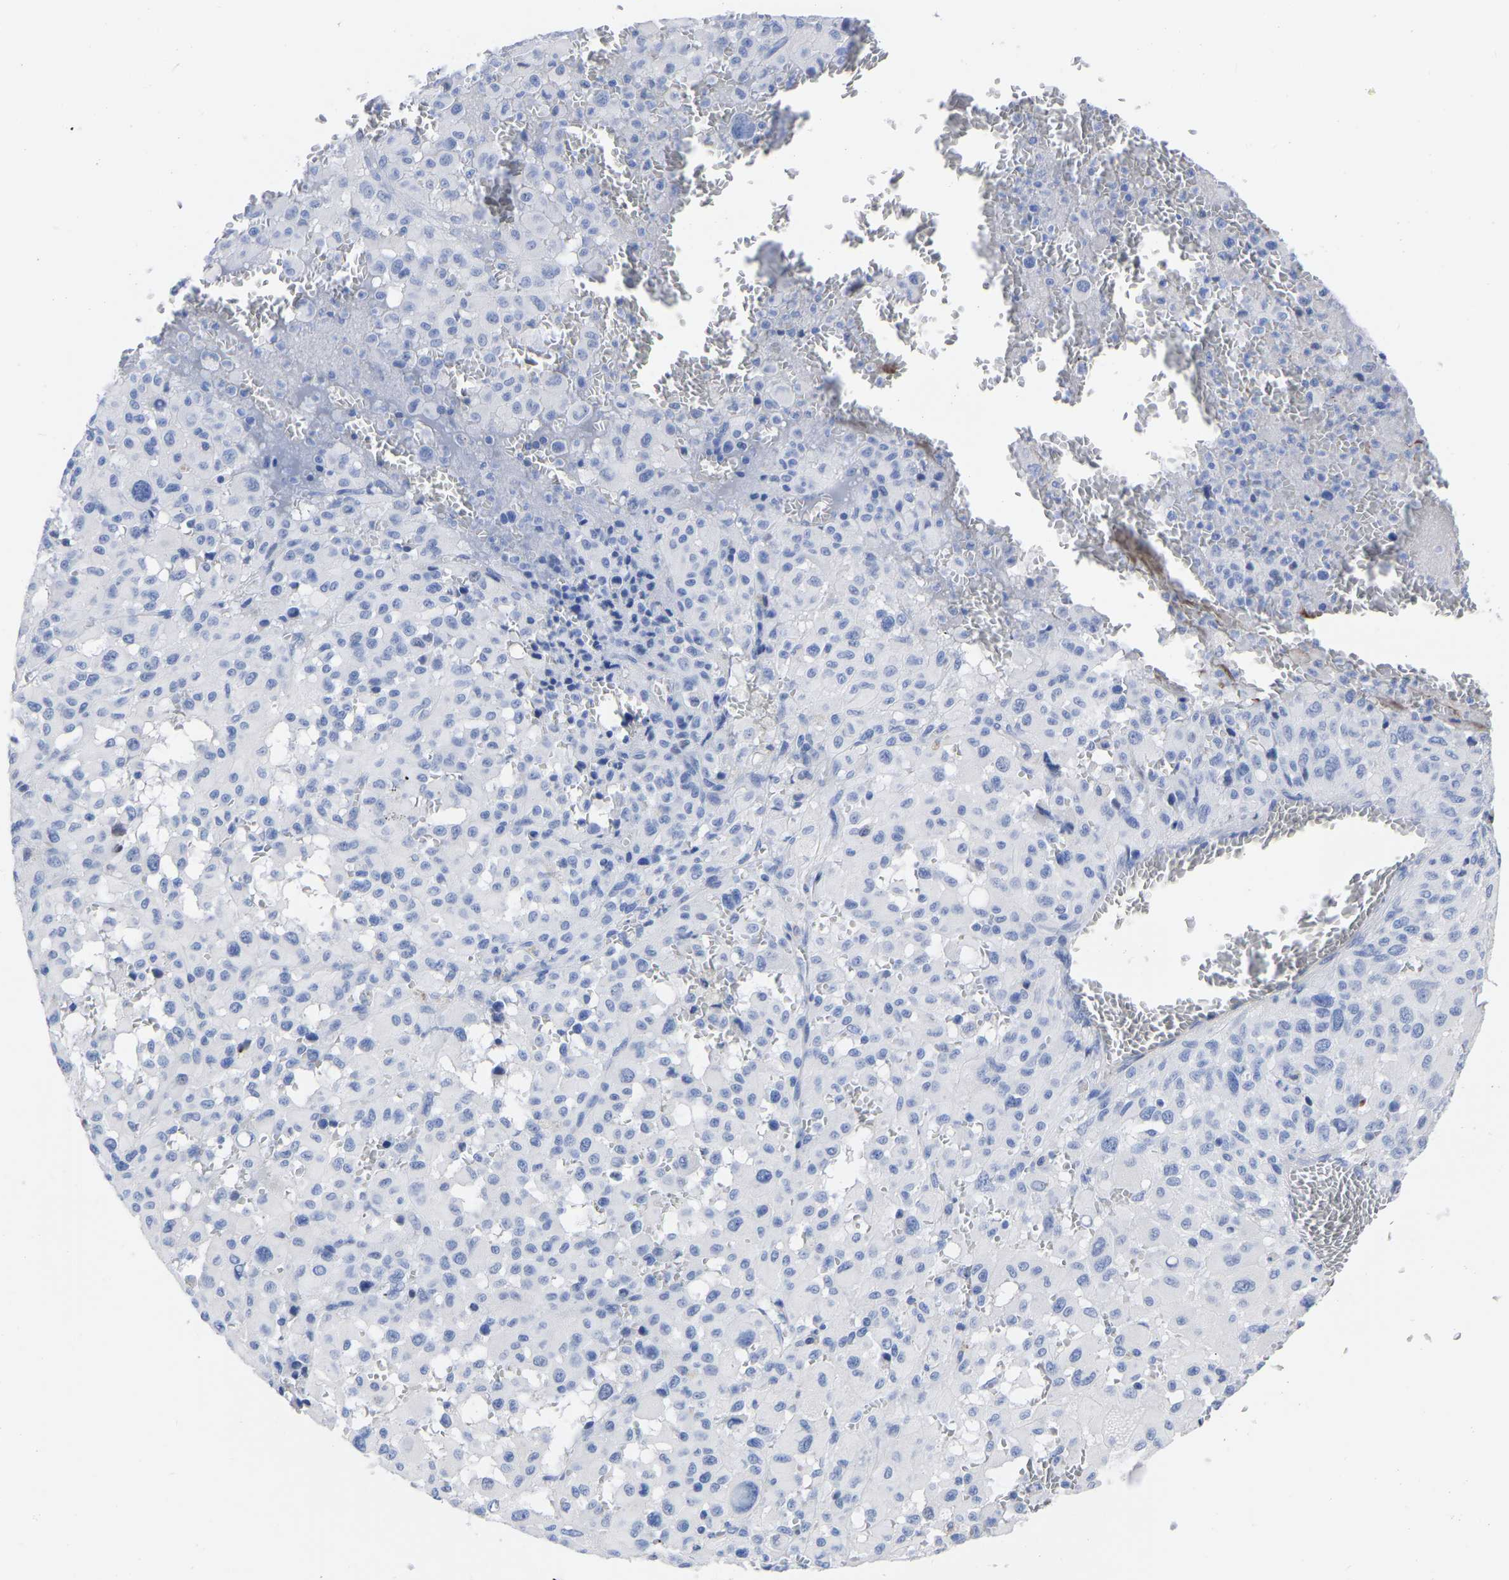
{"staining": {"intensity": "negative", "quantity": "none", "location": "none"}, "tissue": "melanoma", "cell_type": "Tumor cells", "image_type": "cancer", "snomed": [{"axis": "morphology", "description": "Malignant melanoma, Metastatic site"}, {"axis": "topography", "description": "Skin"}], "caption": "Tumor cells show no significant expression in malignant melanoma (metastatic site).", "gene": "GPA33", "patient": {"sex": "female", "age": 74}}